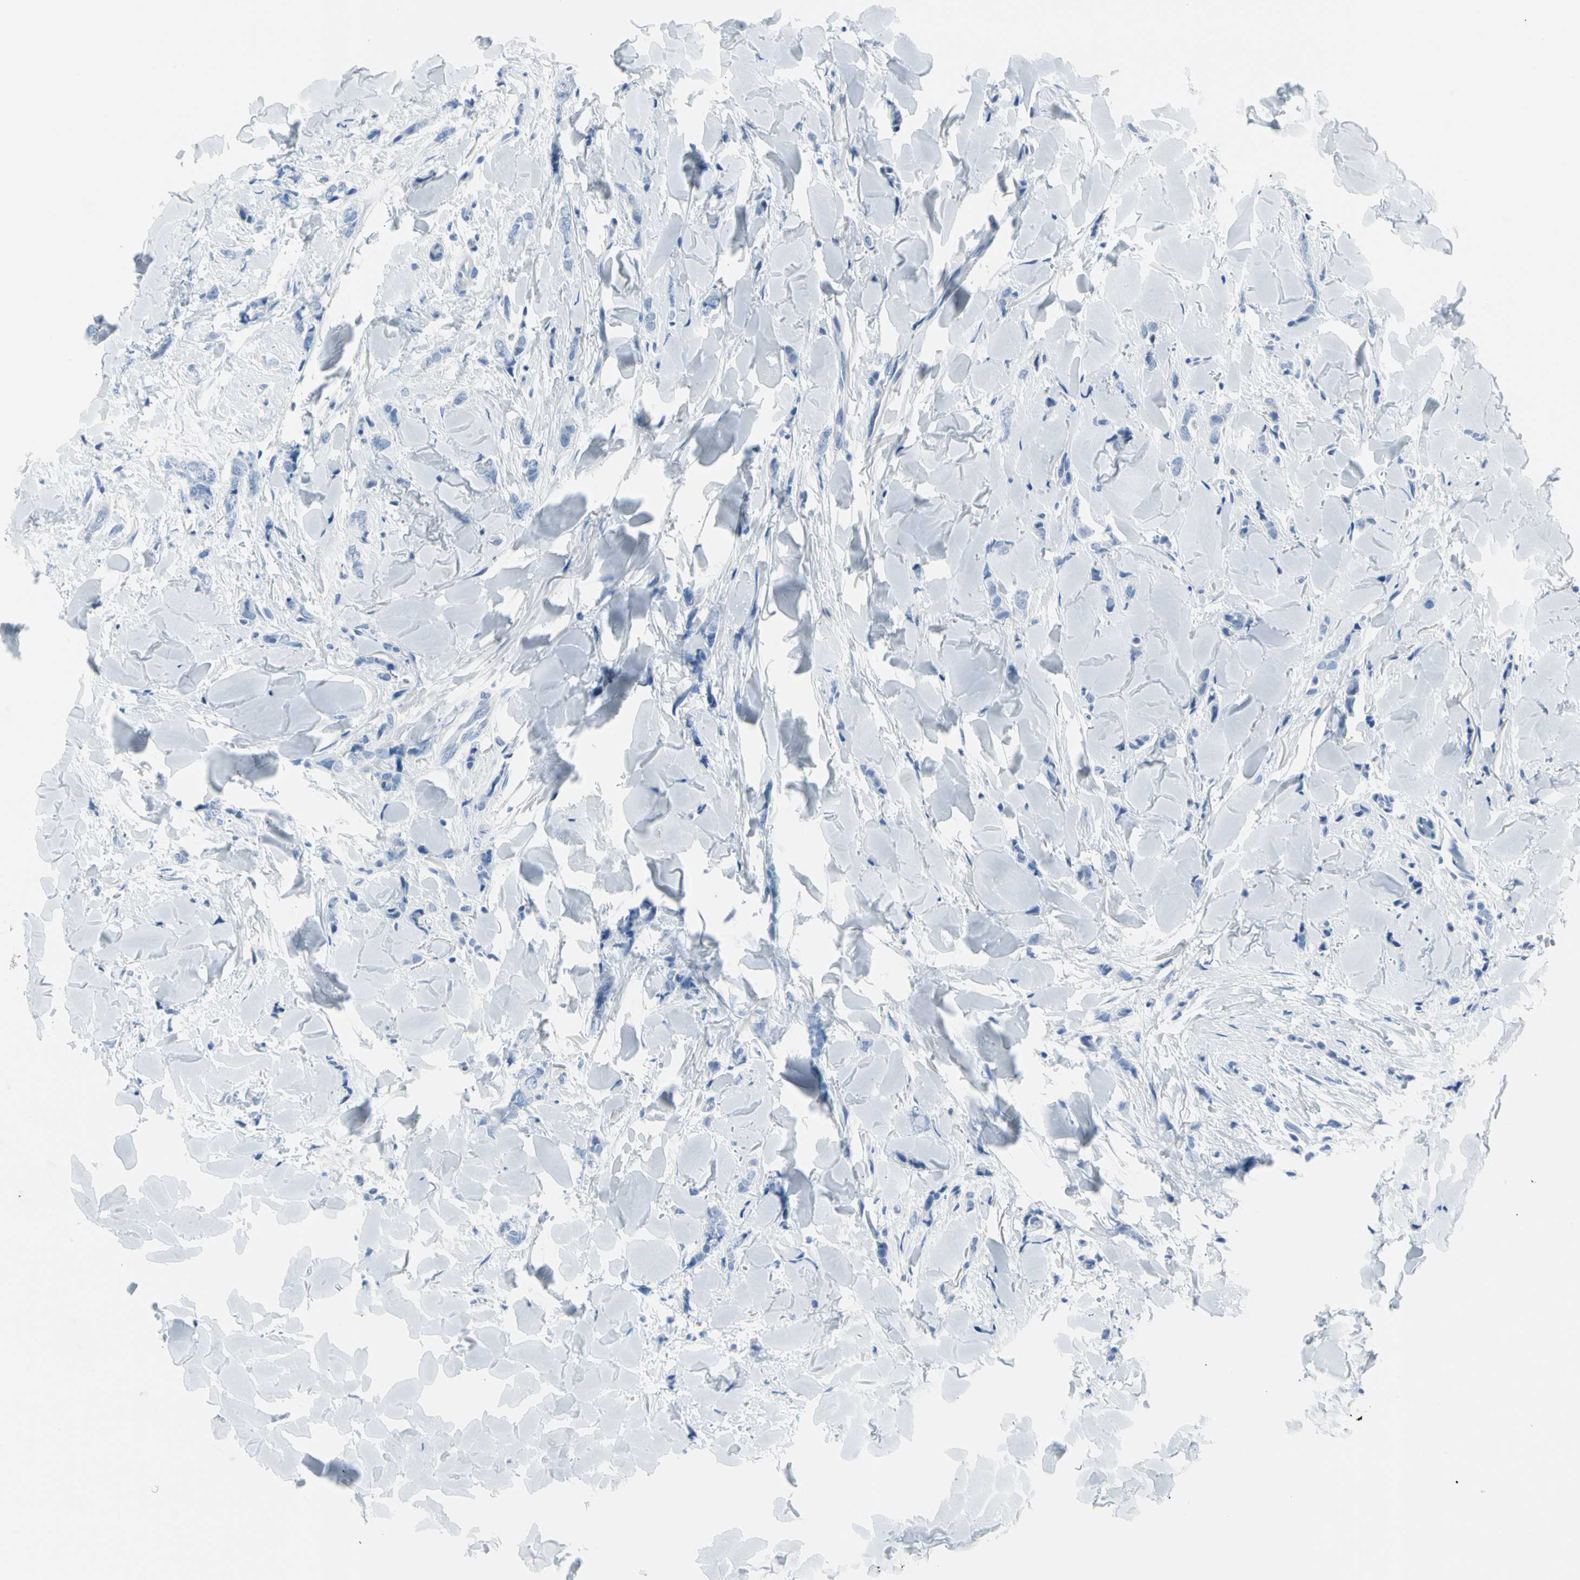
{"staining": {"intensity": "negative", "quantity": "none", "location": "none"}, "tissue": "breast cancer", "cell_type": "Tumor cells", "image_type": "cancer", "snomed": [{"axis": "morphology", "description": "Lobular carcinoma"}, {"axis": "topography", "description": "Skin"}, {"axis": "topography", "description": "Breast"}], "caption": "The micrograph demonstrates no significant positivity in tumor cells of breast cancer. Brightfield microscopy of immunohistochemistry (IHC) stained with DAB (brown) and hematoxylin (blue), captured at high magnification.", "gene": "TPO", "patient": {"sex": "female", "age": 46}}